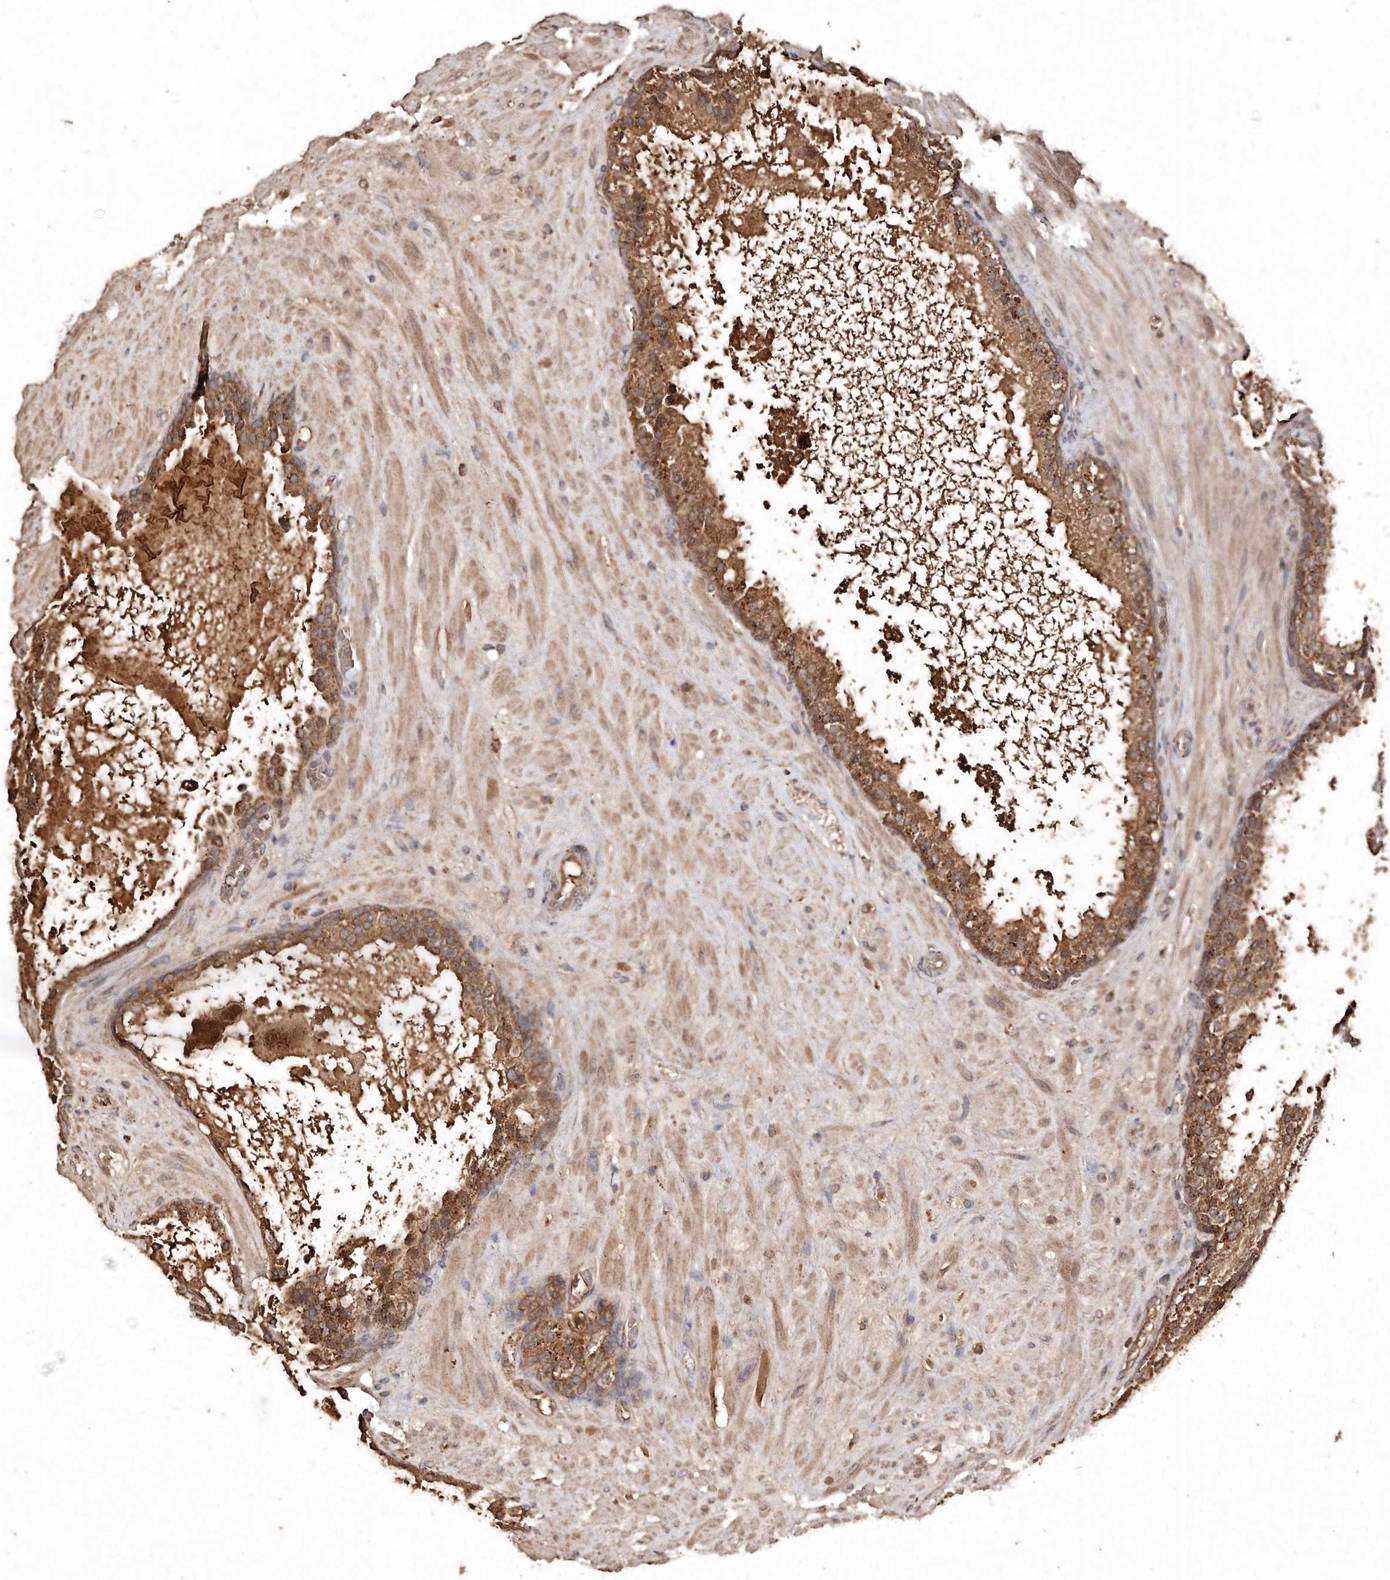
{"staining": {"intensity": "moderate", "quantity": ">75%", "location": "cytoplasmic/membranous"}, "tissue": "prostate cancer", "cell_type": "Tumor cells", "image_type": "cancer", "snomed": [{"axis": "morphology", "description": "Adenocarcinoma, High grade"}, {"axis": "topography", "description": "Prostate"}], "caption": "A micrograph showing moderate cytoplasmic/membranous staining in about >75% of tumor cells in prostate cancer, as visualized by brown immunohistochemical staining.", "gene": "FARS2", "patient": {"sex": "male", "age": 56}}